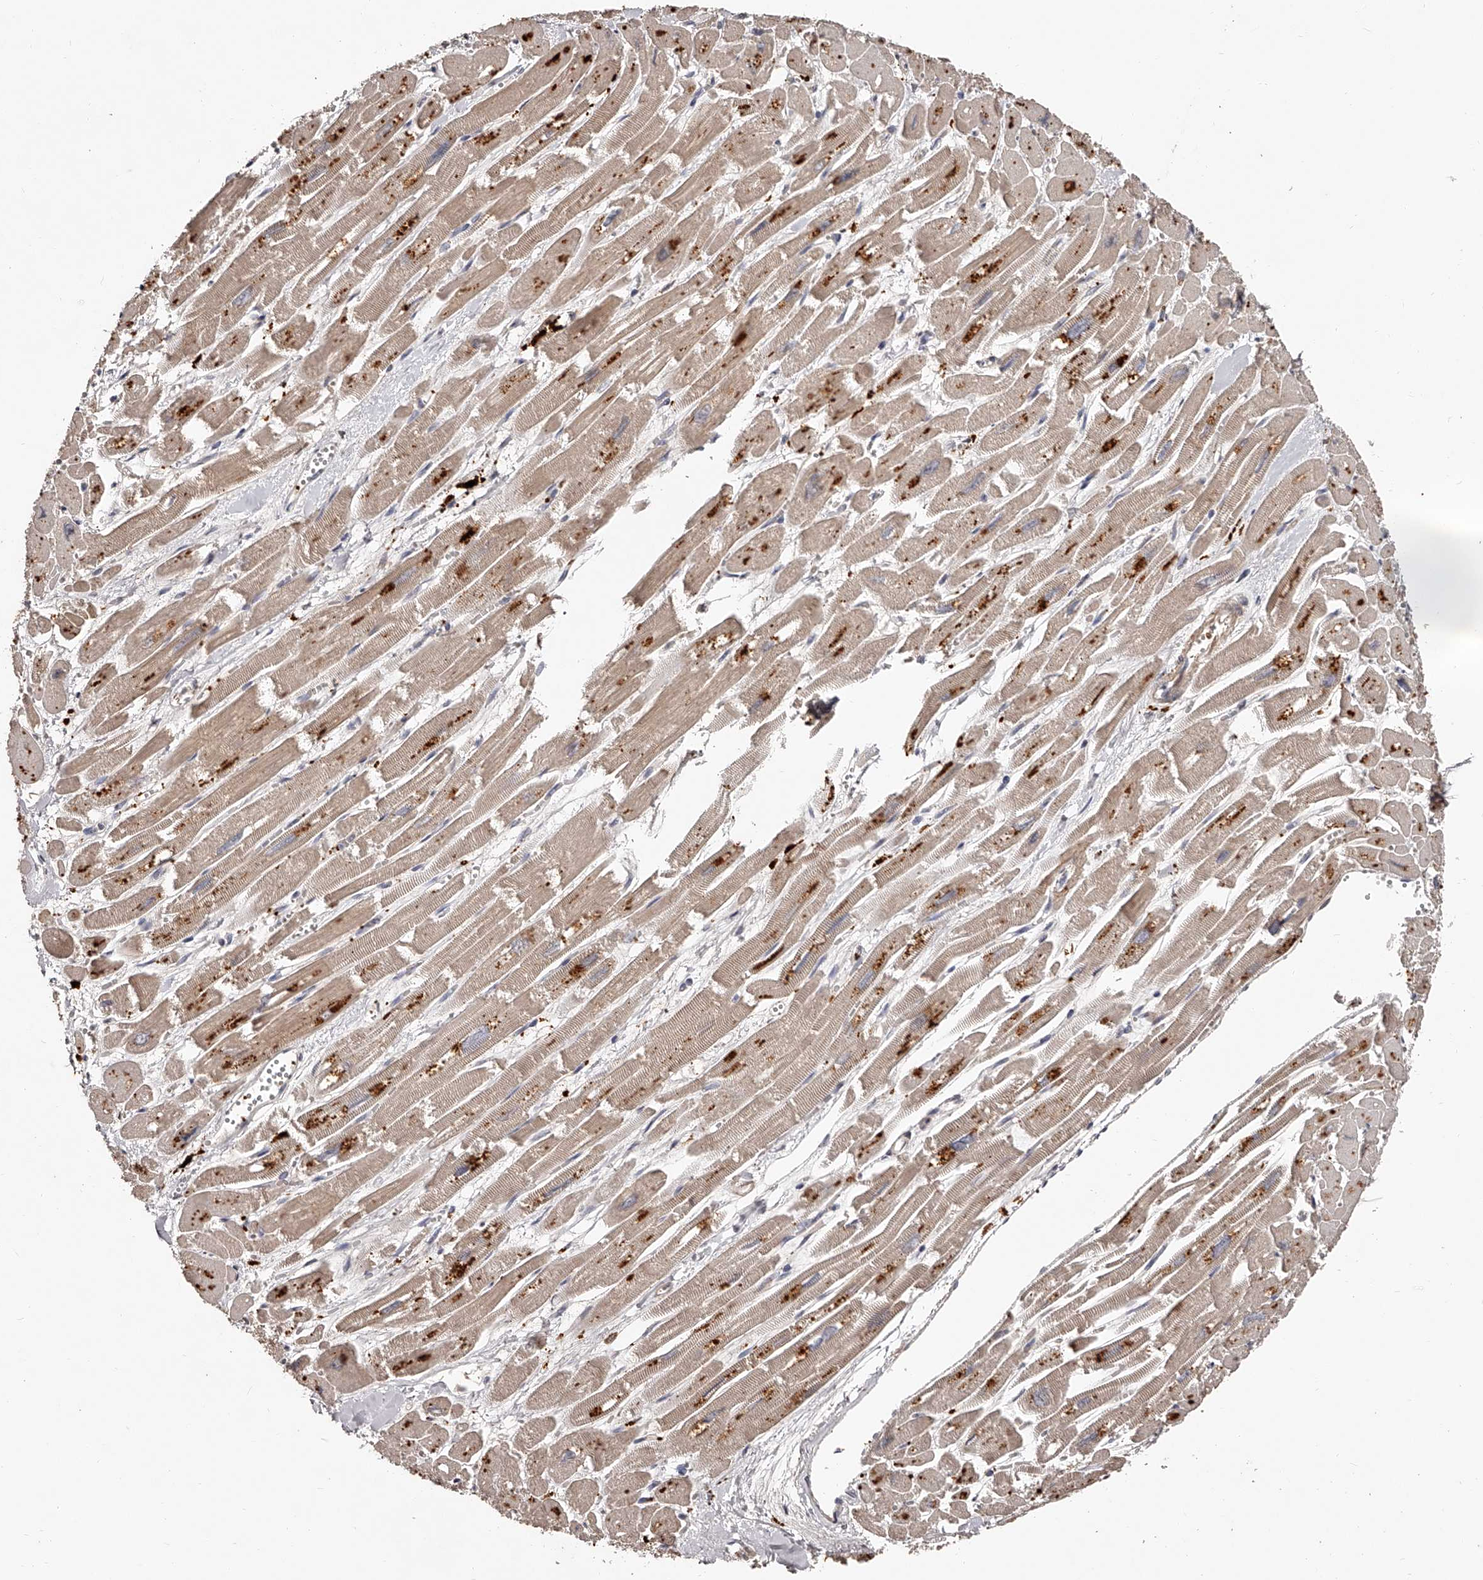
{"staining": {"intensity": "moderate", "quantity": "25%-75%", "location": "cytoplasmic/membranous"}, "tissue": "heart muscle", "cell_type": "Cardiomyocytes", "image_type": "normal", "snomed": [{"axis": "morphology", "description": "Normal tissue, NOS"}, {"axis": "topography", "description": "Heart"}], "caption": "Protein staining by immunohistochemistry demonstrates moderate cytoplasmic/membranous expression in approximately 25%-75% of cardiomyocytes in normal heart muscle.", "gene": "URGCP", "patient": {"sex": "male", "age": 54}}